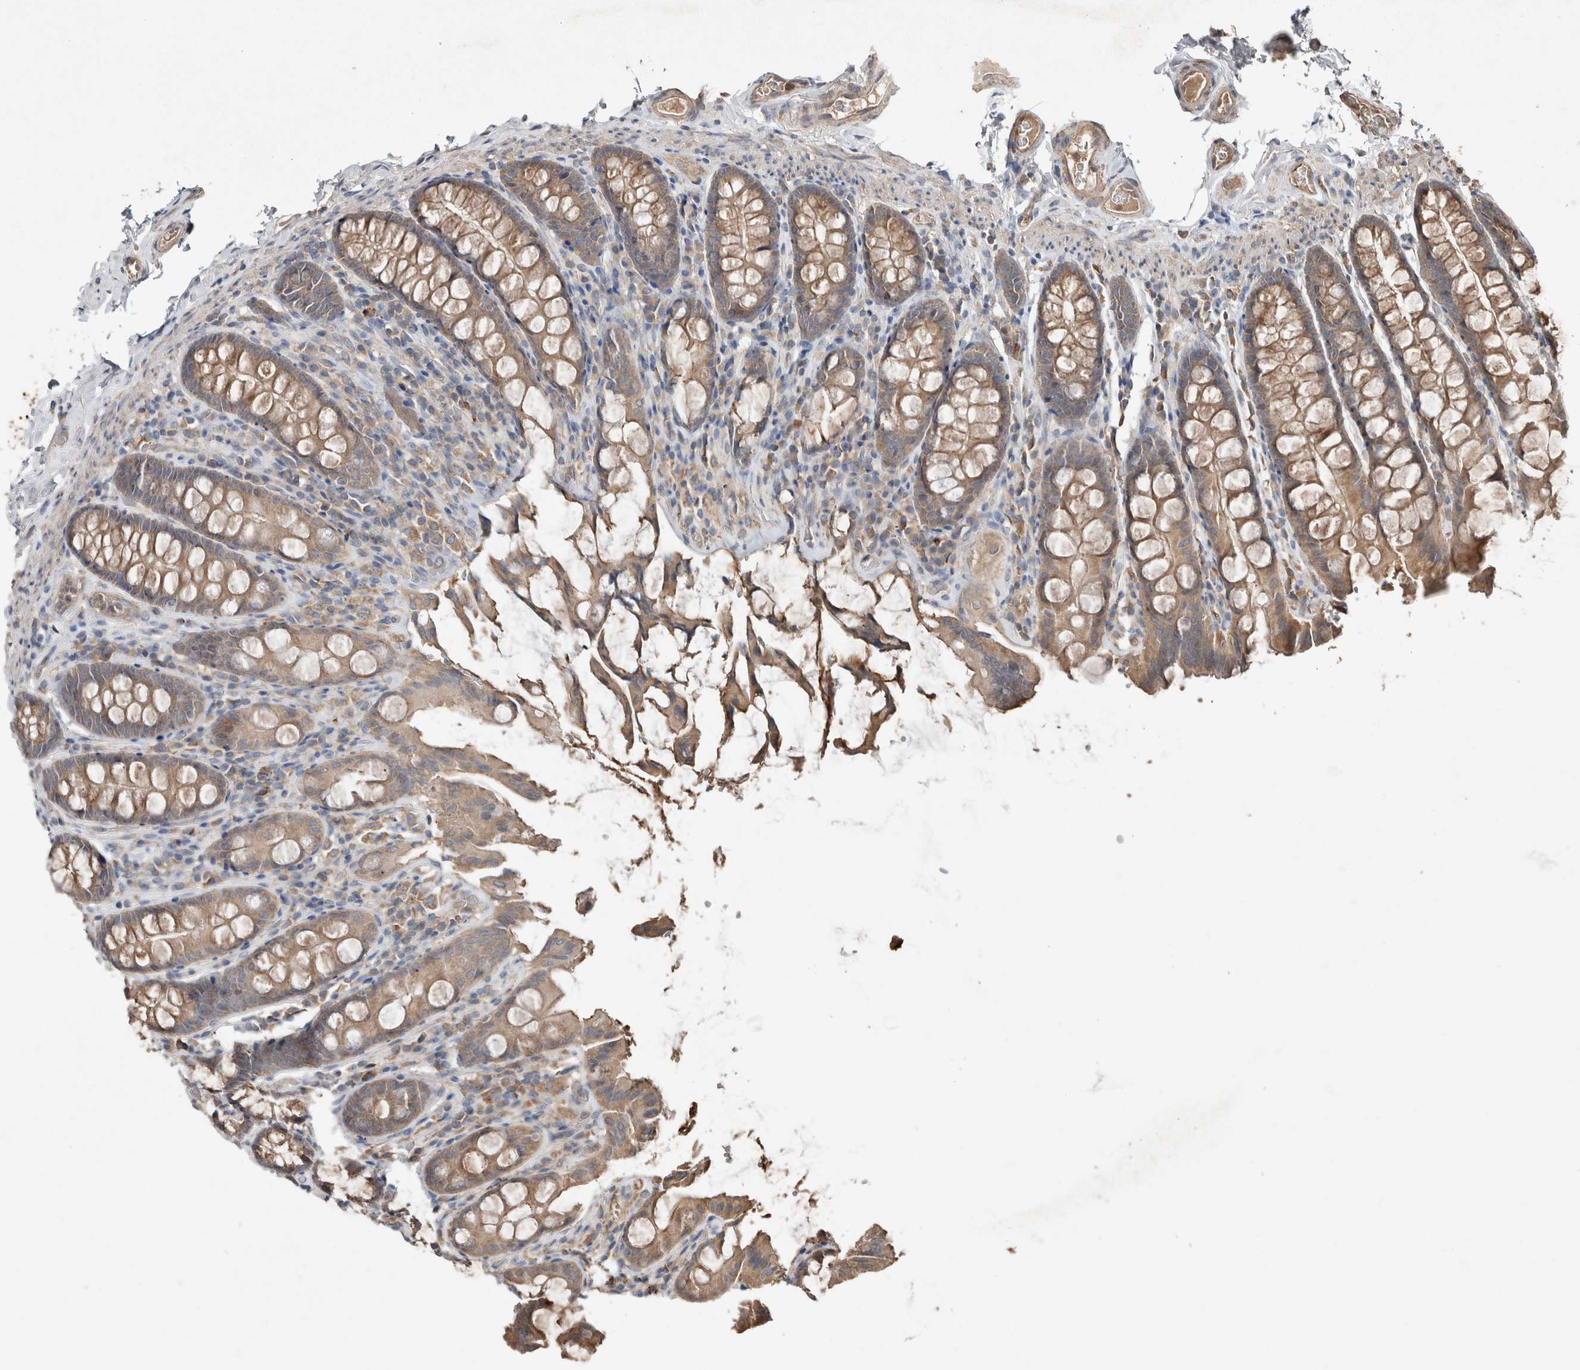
{"staining": {"intensity": "moderate", "quantity": ">75%", "location": "cytoplasmic/membranous"}, "tissue": "colon", "cell_type": "Endothelial cells", "image_type": "normal", "snomed": [{"axis": "morphology", "description": "Normal tissue, NOS"}, {"axis": "topography", "description": "Colon"}, {"axis": "topography", "description": "Peripheral nerve tissue"}], "caption": "Colon stained with DAB (3,3'-diaminobenzidine) immunohistochemistry exhibits medium levels of moderate cytoplasmic/membranous positivity in approximately >75% of endothelial cells. (DAB = brown stain, brightfield microscopy at high magnification).", "gene": "KLK14", "patient": {"sex": "female", "age": 61}}